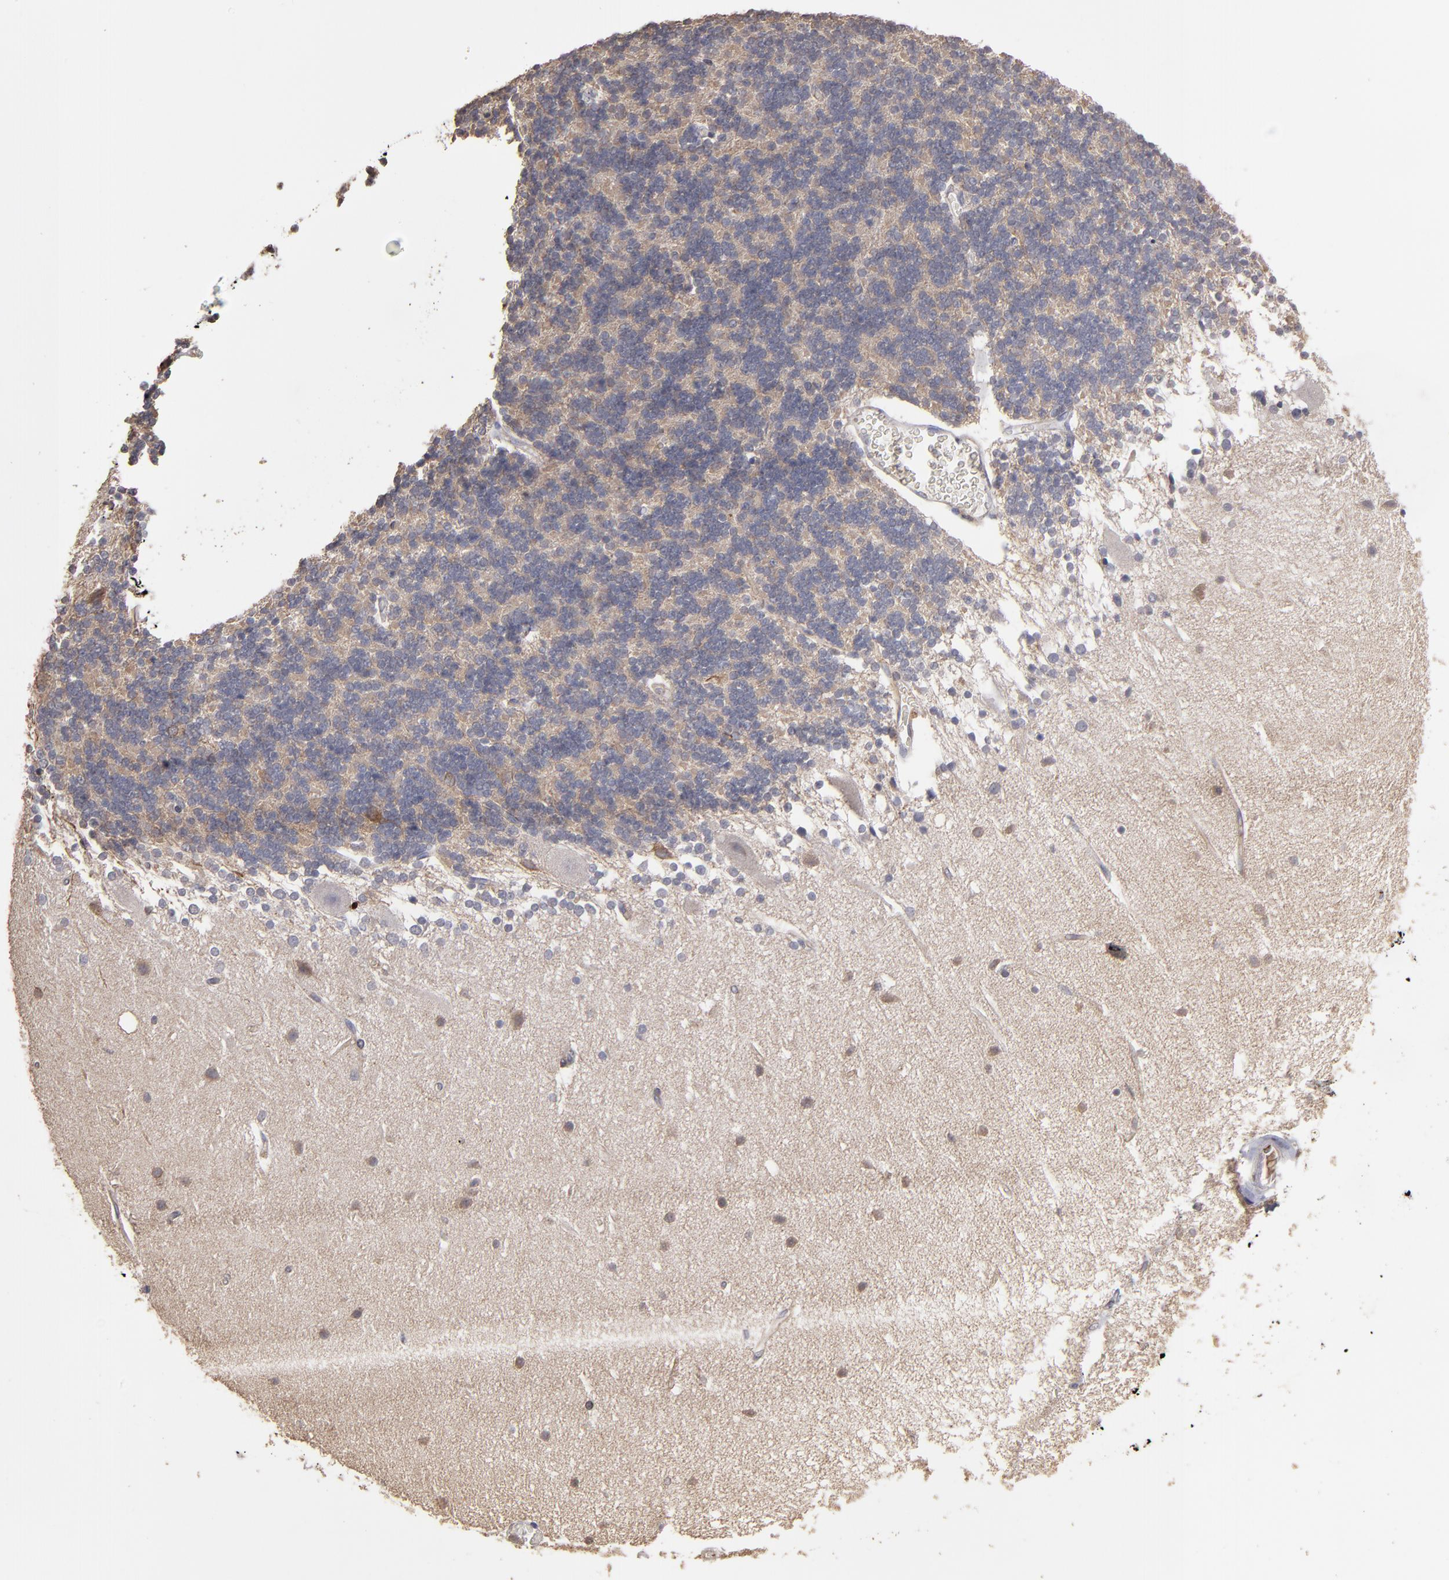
{"staining": {"intensity": "weak", "quantity": "25%-75%", "location": "cytoplasmic/membranous"}, "tissue": "cerebellum", "cell_type": "Cells in granular layer", "image_type": "normal", "snomed": [{"axis": "morphology", "description": "Normal tissue, NOS"}, {"axis": "topography", "description": "Cerebellum"}], "caption": "Immunohistochemical staining of unremarkable cerebellum demonstrates weak cytoplasmic/membranous protein staining in approximately 25%-75% of cells in granular layer.", "gene": "ITGB5", "patient": {"sex": "female", "age": 54}}